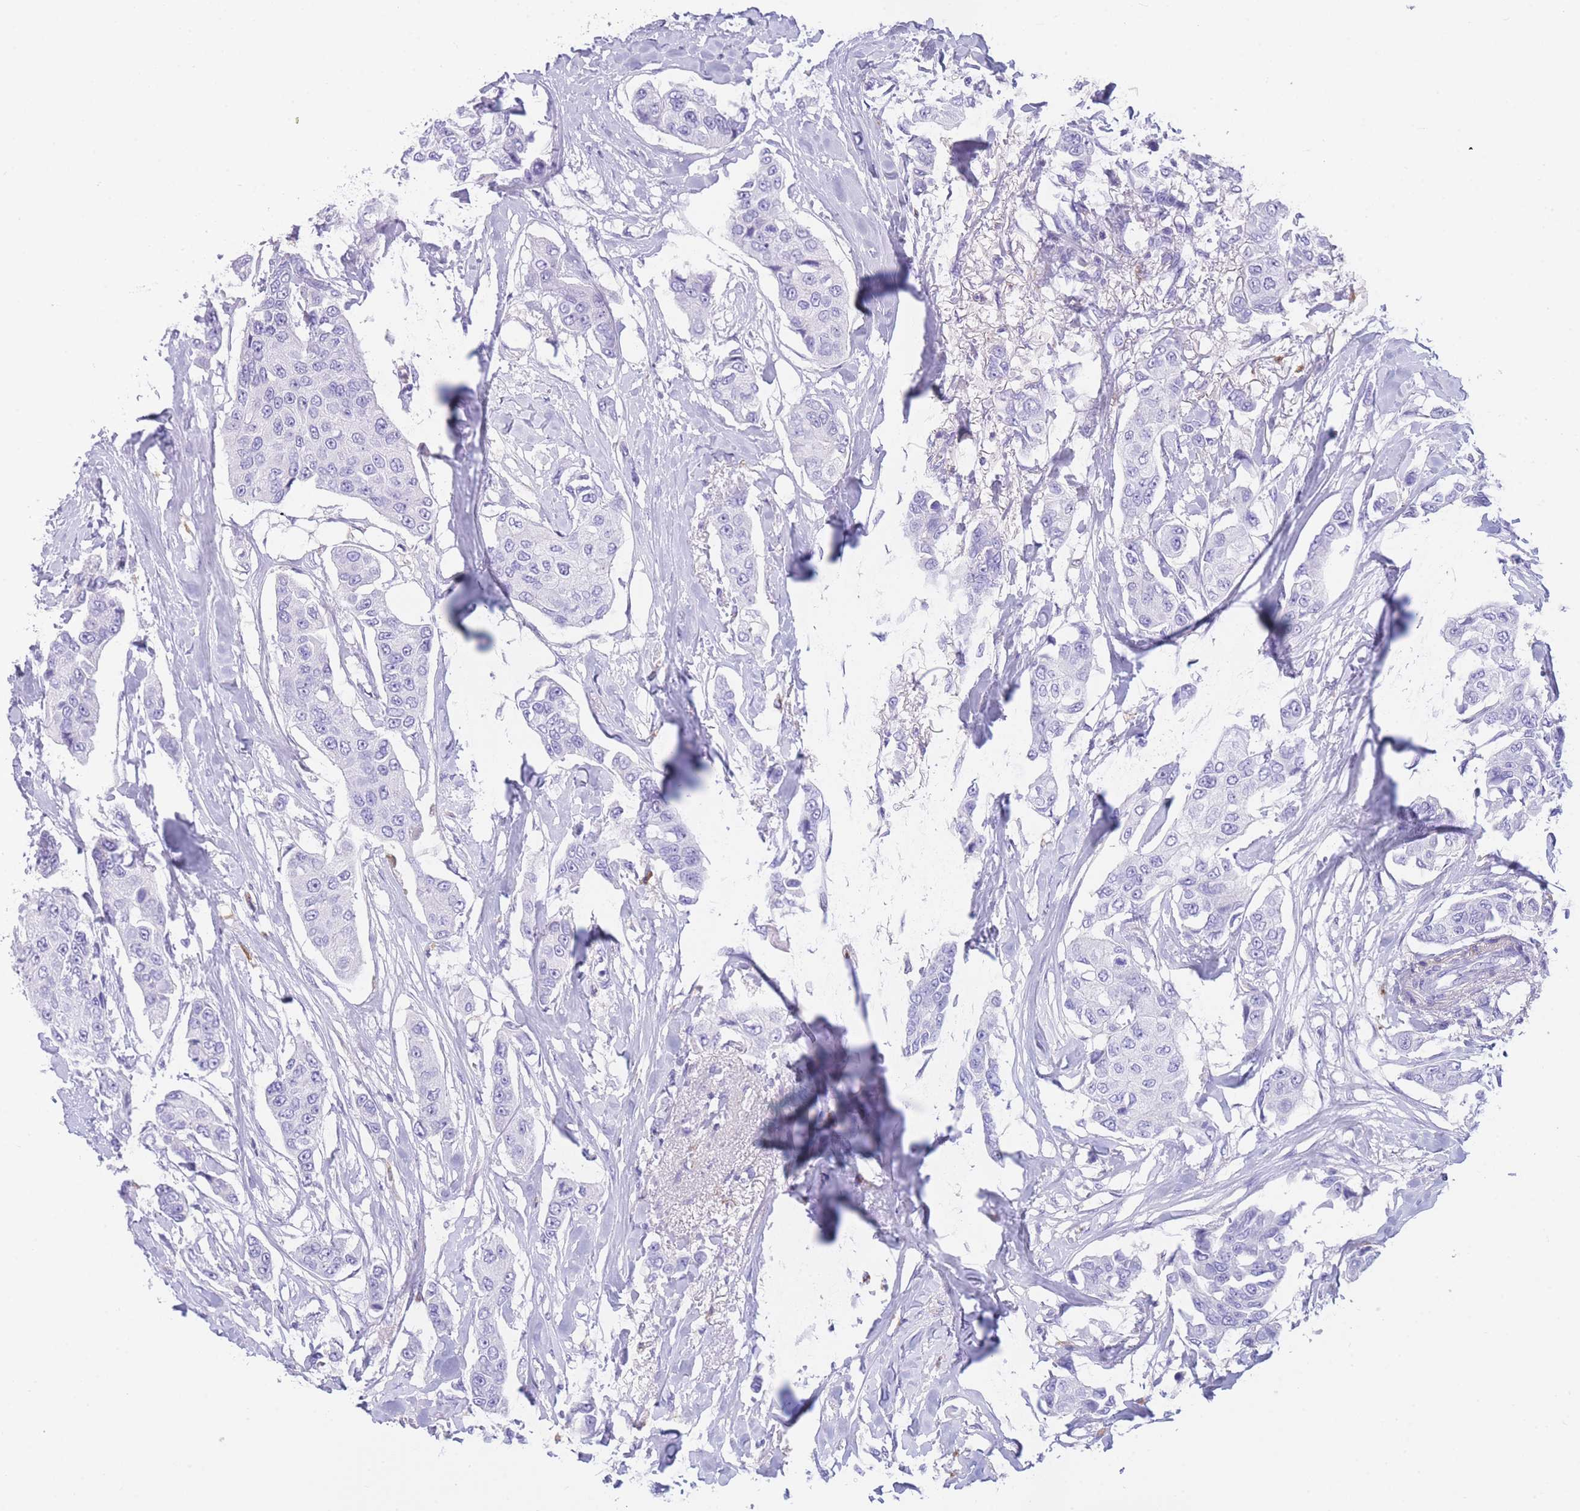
{"staining": {"intensity": "negative", "quantity": "none", "location": "none"}, "tissue": "breast cancer", "cell_type": "Tumor cells", "image_type": "cancer", "snomed": [{"axis": "morphology", "description": "Duct carcinoma"}, {"axis": "topography", "description": "Breast"}], "caption": "High magnification brightfield microscopy of breast cancer stained with DAB (3,3'-diaminobenzidine) (brown) and counterstained with hematoxylin (blue): tumor cells show no significant positivity.", "gene": "PLBD1", "patient": {"sex": "female", "age": 80}}